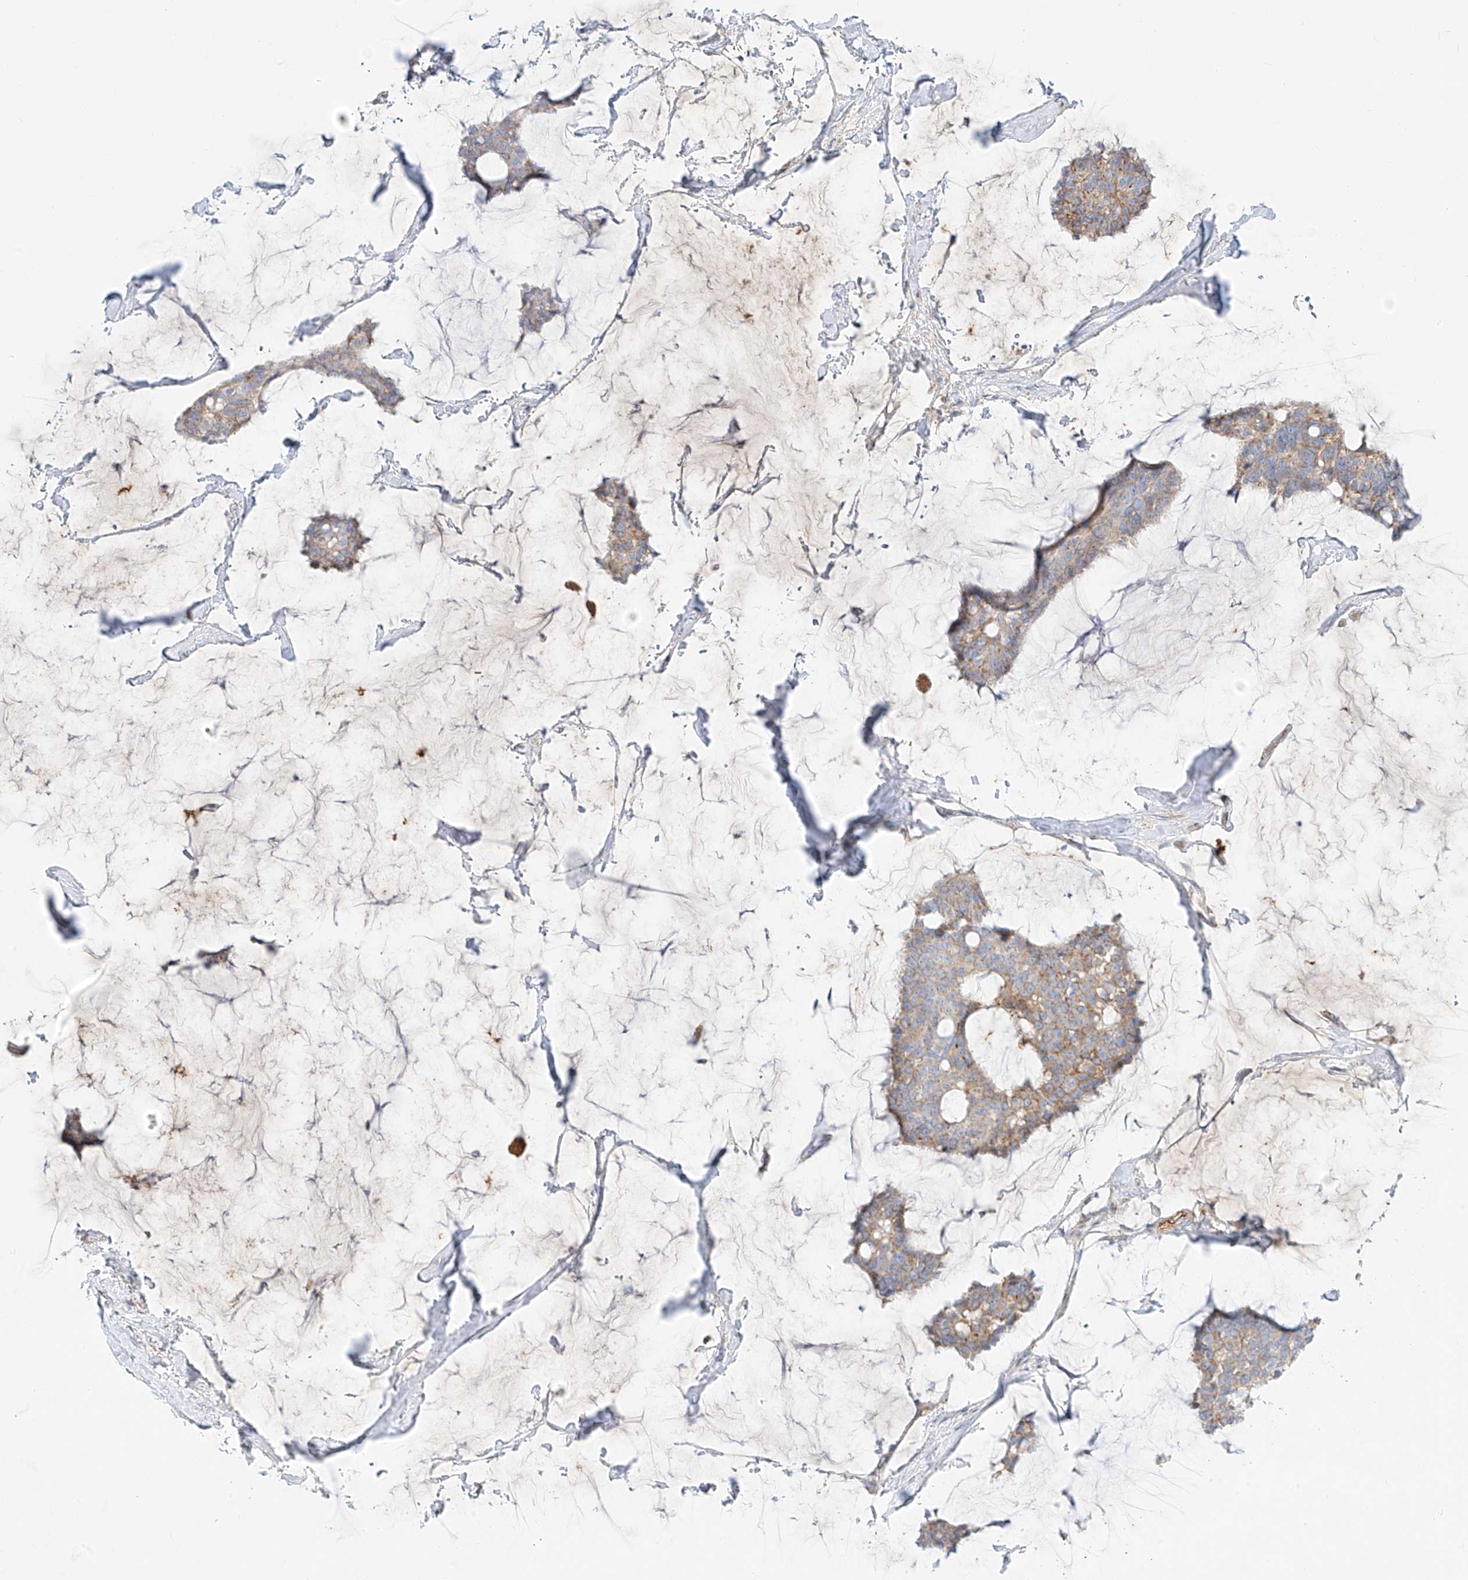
{"staining": {"intensity": "moderate", "quantity": "25%-75%", "location": "cytoplasmic/membranous"}, "tissue": "breast cancer", "cell_type": "Tumor cells", "image_type": "cancer", "snomed": [{"axis": "morphology", "description": "Duct carcinoma"}, {"axis": "topography", "description": "Breast"}], "caption": "This is a photomicrograph of immunohistochemistry staining of breast cancer, which shows moderate positivity in the cytoplasmic/membranous of tumor cells.", "gene": "OCSTAMP", "patient": {"sex": "female", "age": 93}}